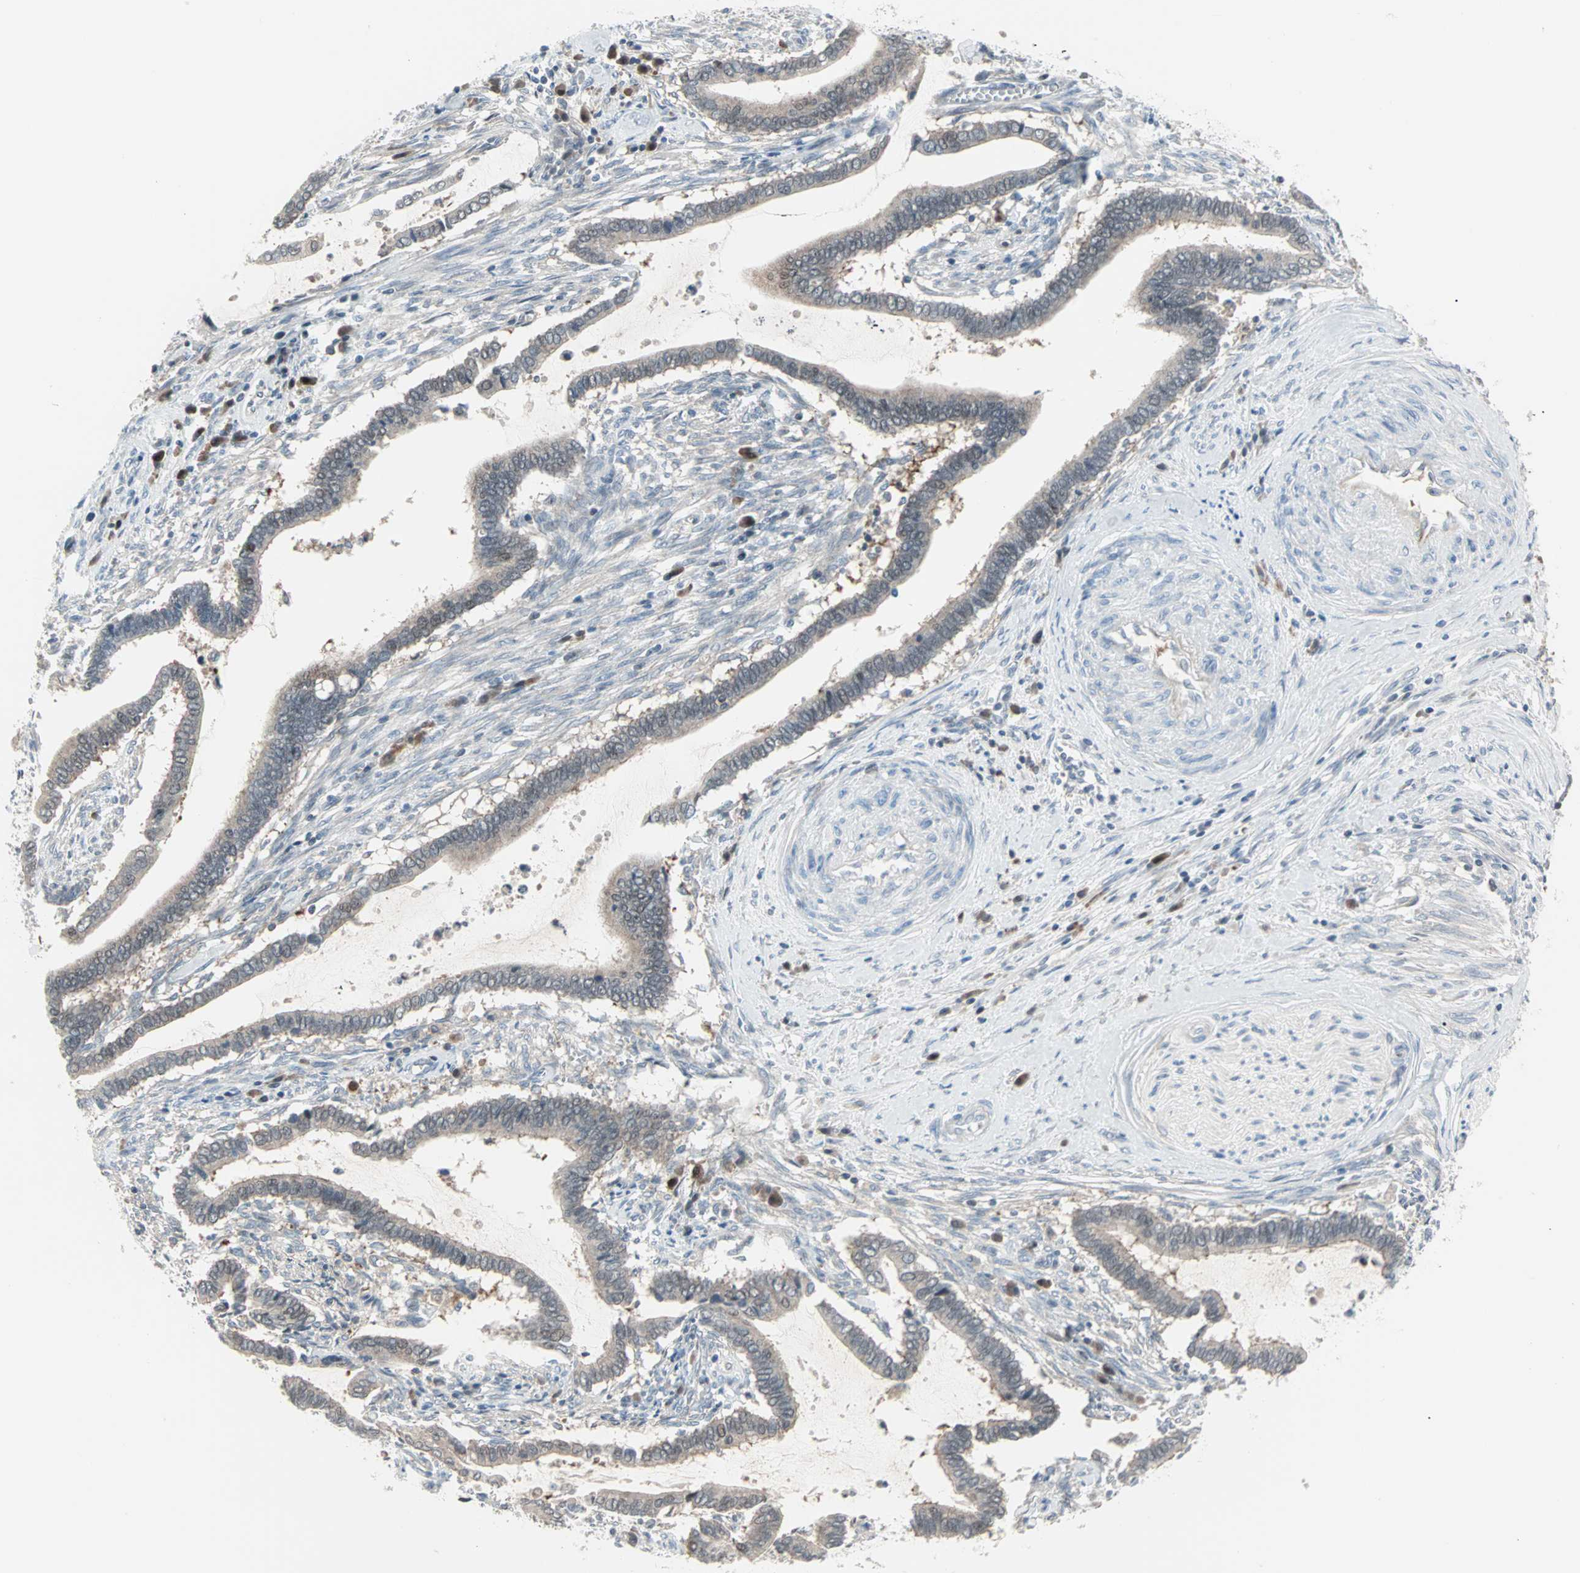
{"staining": {"intensity": "weak", "quantity": "25%-75%", "location": "cytoplasmic/membranous"}, "tissue": "cervical cancer", "cell_type": "Tumor cells", "image_type": "cancer", "snomed": [{"axis": "morphology", "description": "Adenocarcinoma, NOS"}, {"axis": "topography", "description": "Cervix"}], "caption": "Adenocarcinoma (cervical) stained with a brown dye shows weak cytoplasmic/membranous positive staining in about 25%-75% of tumor cells.", "gene": "CASP3", "patient": {"sex": "female", "age": 44}}